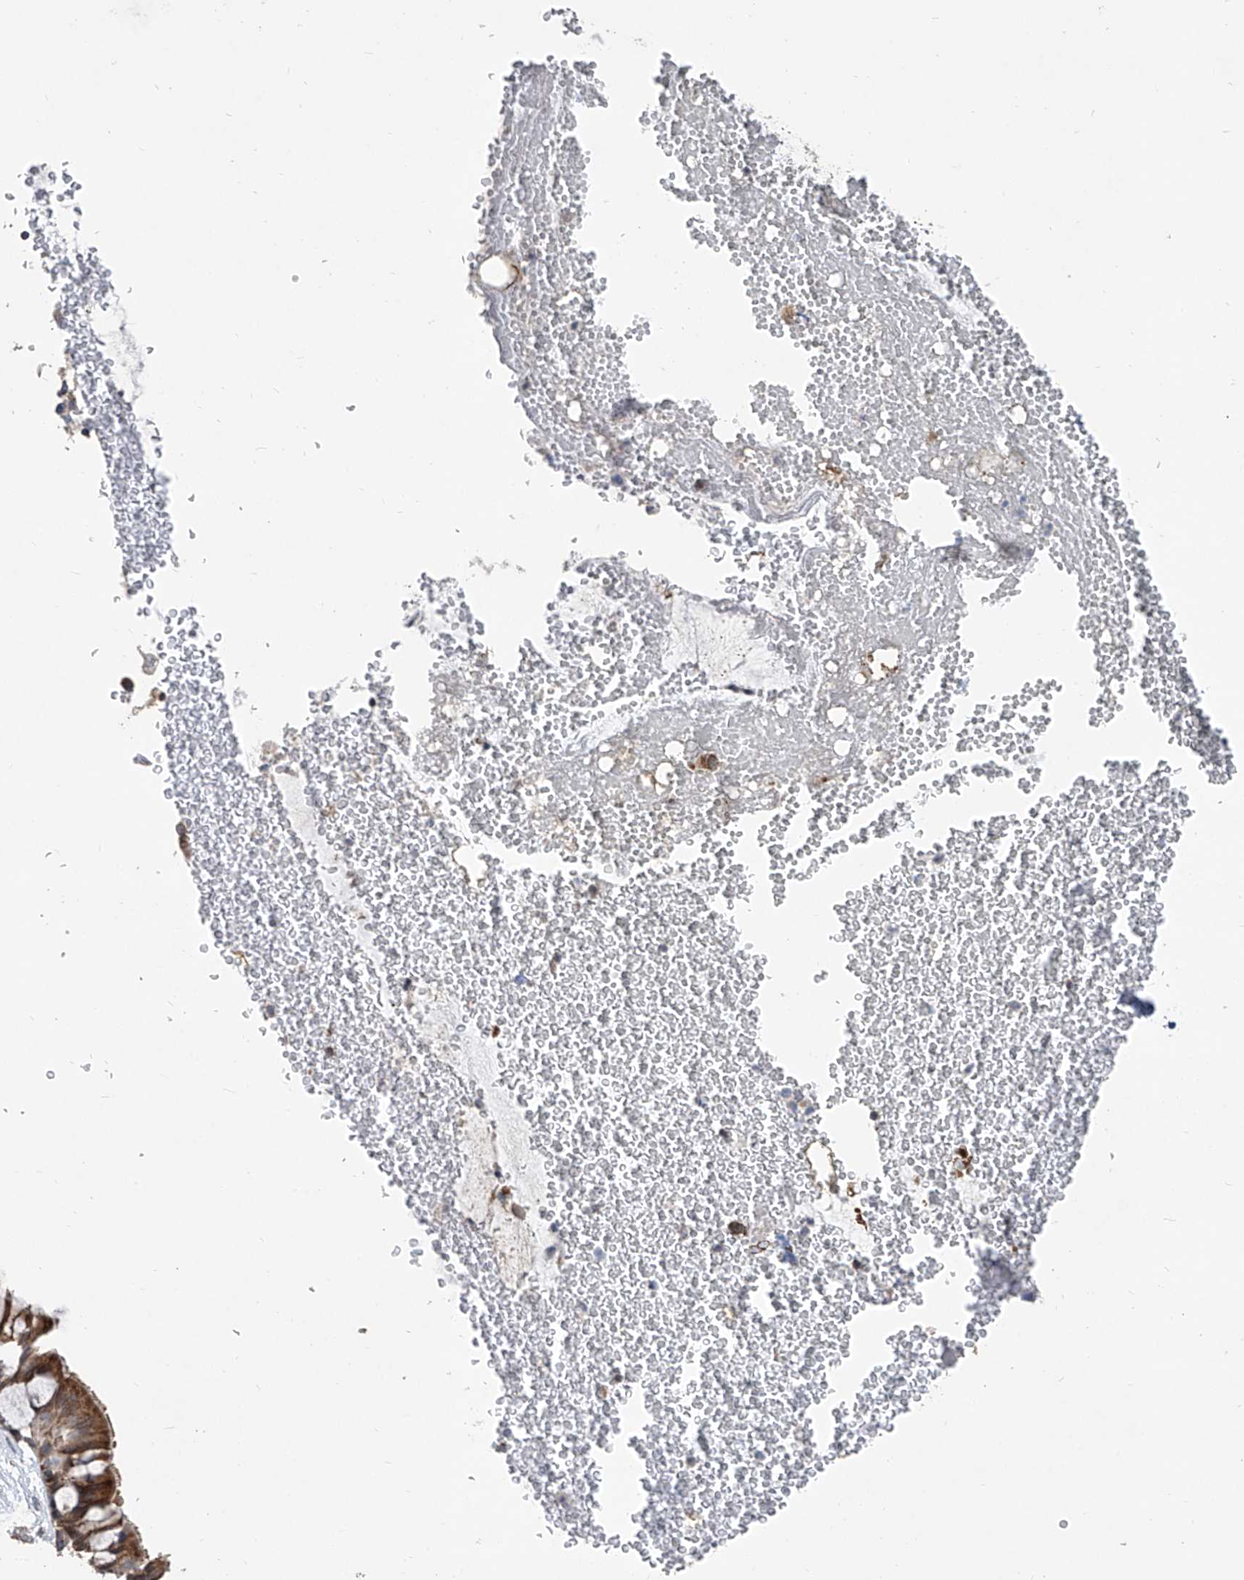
{"staining": {"intensity": "moderate", "quantity": ">75%", "location": "cytoplasmic/membranous"}, "tissue": "bronchus", "cell_type": "Respiratory epithelial cells", "image_type": "normal", "snomed": [{"axis": "morphology", "description": "Normal tissue, NOS"}, {"axis": "morphology", "description": "Squamous cell carcinoma, NOS"}, {"axis": "topography", "description": "Lymph node"}, {"axis": "topography", "description": "Bronchus"}, {"axis": "topography", "description": "Lung"}], "caption": "Bronchus stained with a protein marker displays moderate staining in respiratory epithelial cells.", "gene": "BCKDHB", "patient": {"sex": "male", "age": 66}}